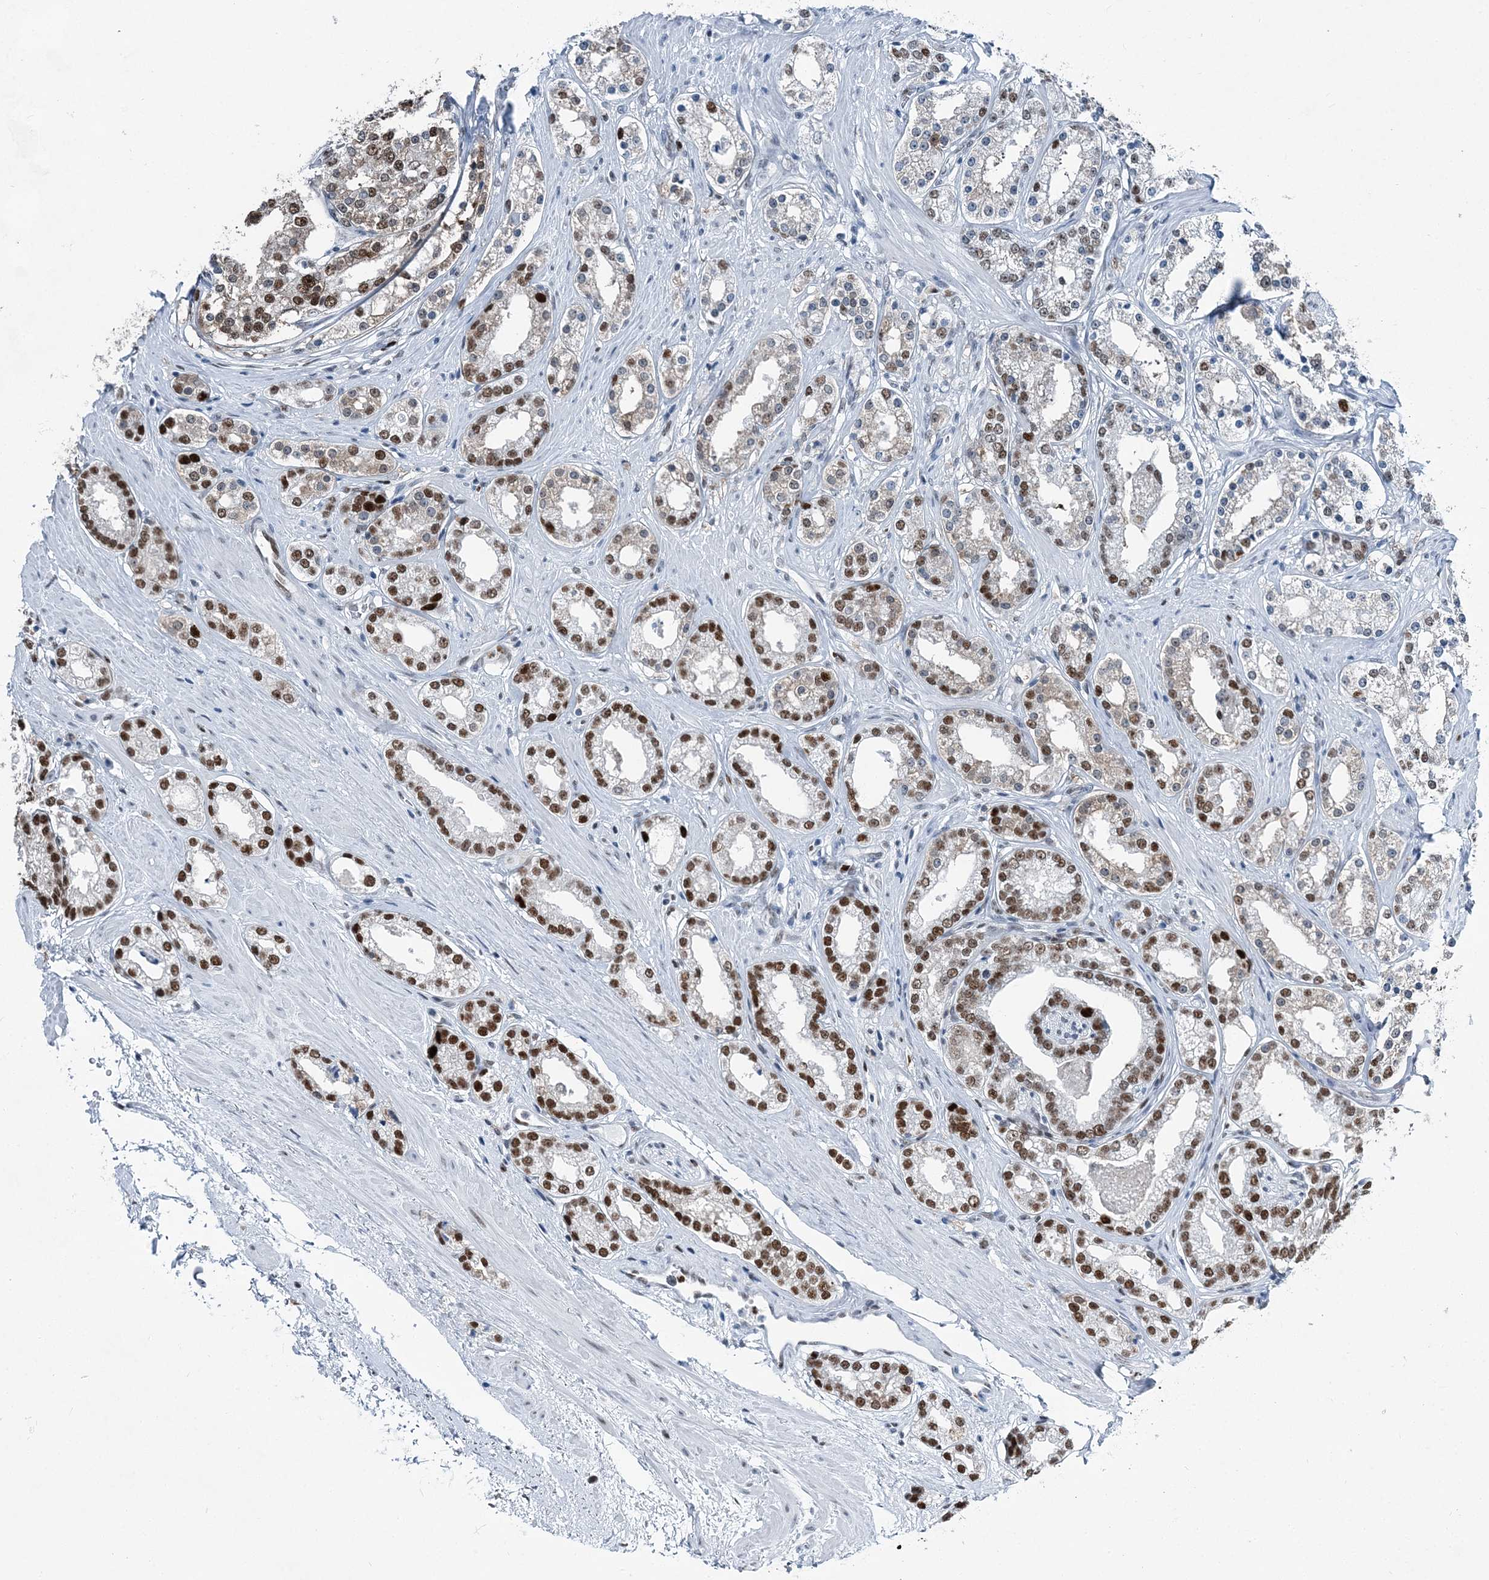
{"staining": {"intensity": "strong", "quantity": "25%-75%", "location": "nuclear"}, "tissue": "prostate cancer", "cell_type": "Tumor cells", "image_type": "cancer", "snomed": [{"axis": "morphology", "description": "Normal tissue, NOS"}, {"axis": "morphology", "description": "Adenocarcinoma, High grade"}, {"axis": "topography", "description": "Prostate"}], "caption": "High-magnification brightfield microscopy of prostate cancer (high-grade adenocarcinoma) stained with DAB (3,3'-diaminobenzidine) (brown) and counterstained with hematoxylin (blue). tumor cells exhibit strong nuclear expression is appreciated in approximately25%-75% of cells. The staining was performed using DAB (3,3'-diaminobenzidine) to visualize the protein expression in brown, while the nuclei were stained in blue with hematoxylin (Magnification: 20x).", "gene": "HAT1", "patient": {"sex": "male", "age": 83}}